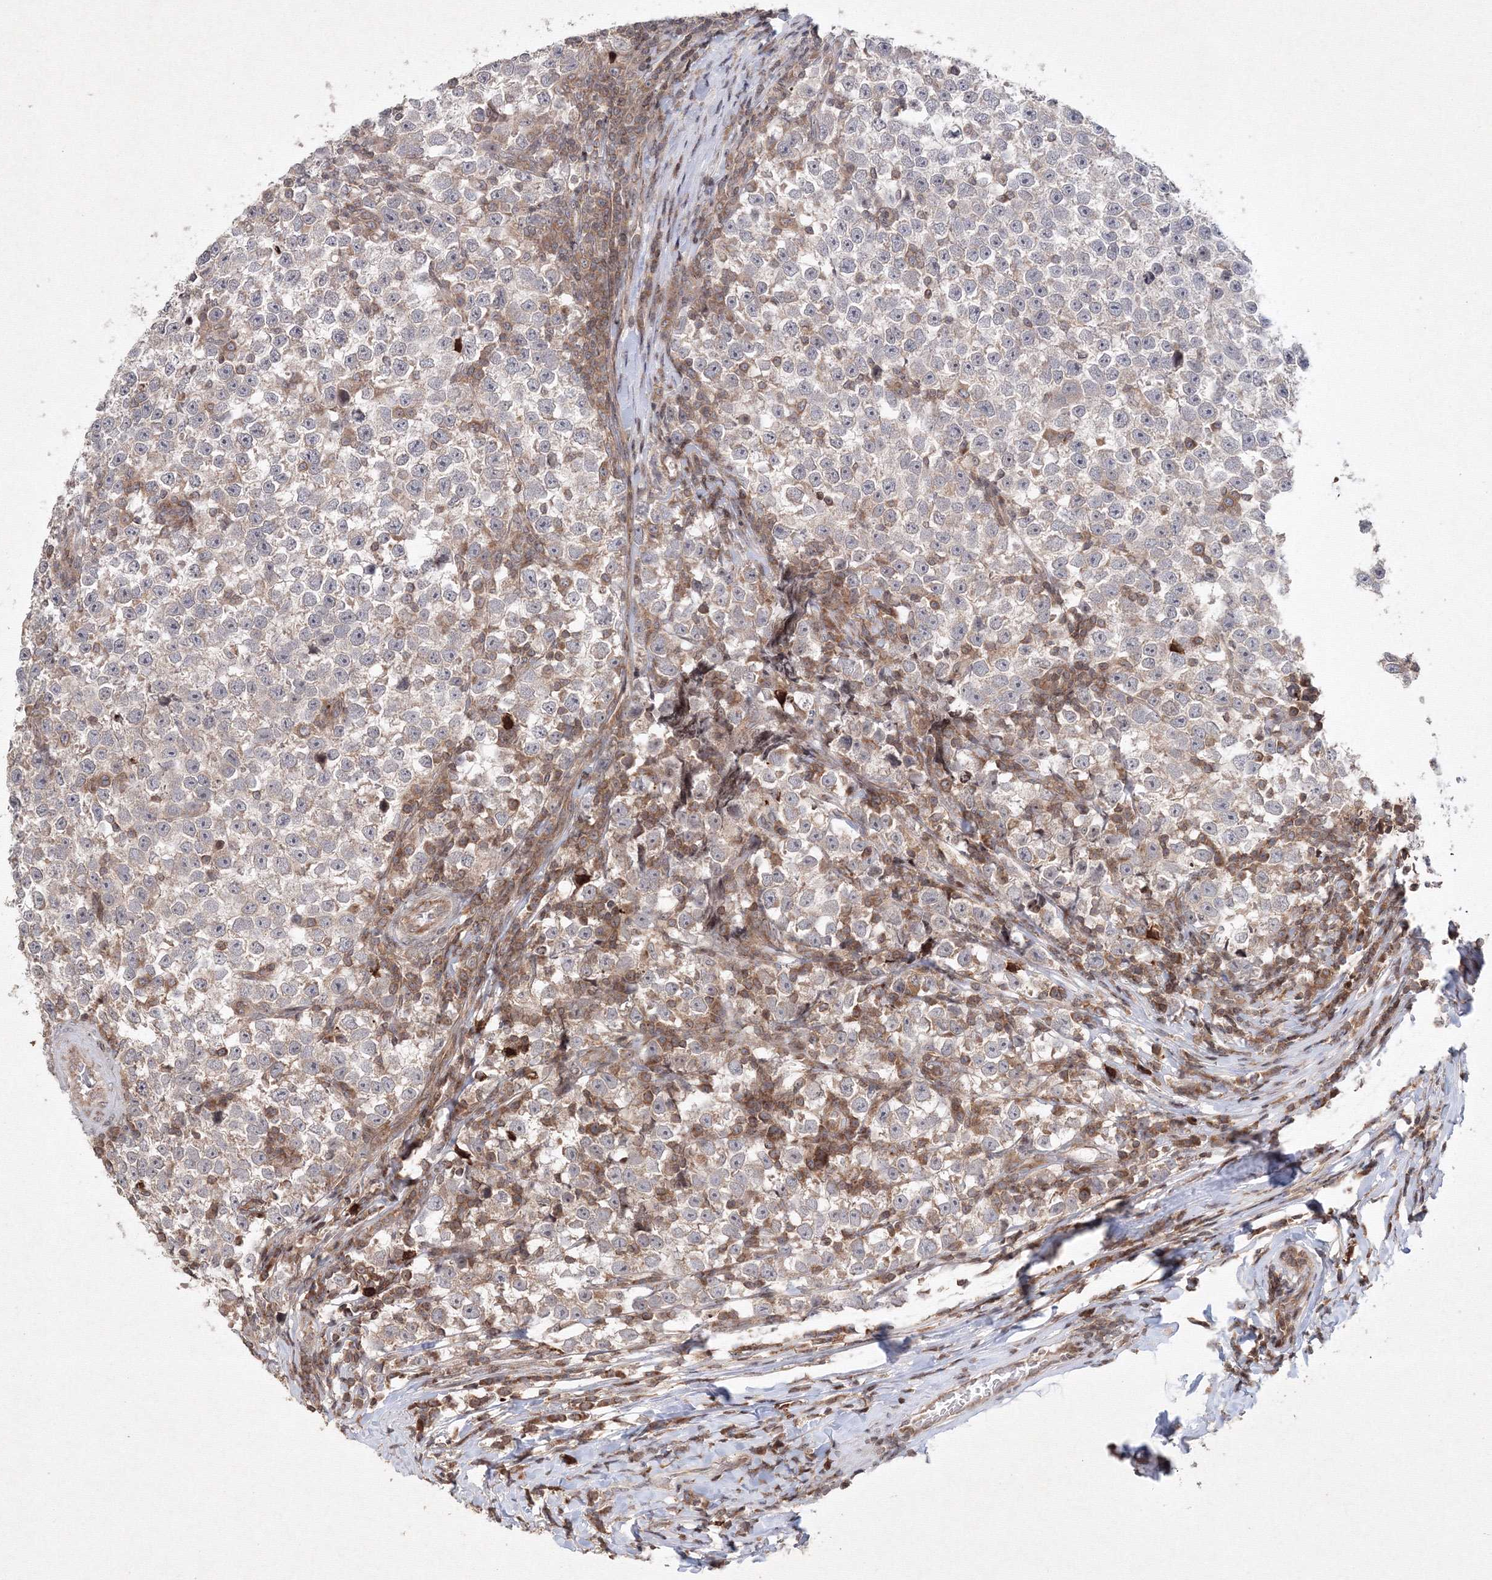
{"staining": {"intensity": "negative", "quantity": "none", "location": "none"}, "tissue": "testis cancer", "cell_type": "Tumor cells", "image_type": "cancer", "snomed": [{"axis": "morphology", "description": "Normal tissue, NOS"}, {"axis": "morphology", "description": "Seminoma, NOS"}, {"axis": "topography", "description": "Testis"}], "caption": "An immunohistochemistry (IHC) image of testis cancer is shown. There is no staining in tumor cells of testis cancer.", "gene": "MKRN2", "patient": {"sex": "male", "age": 43}}